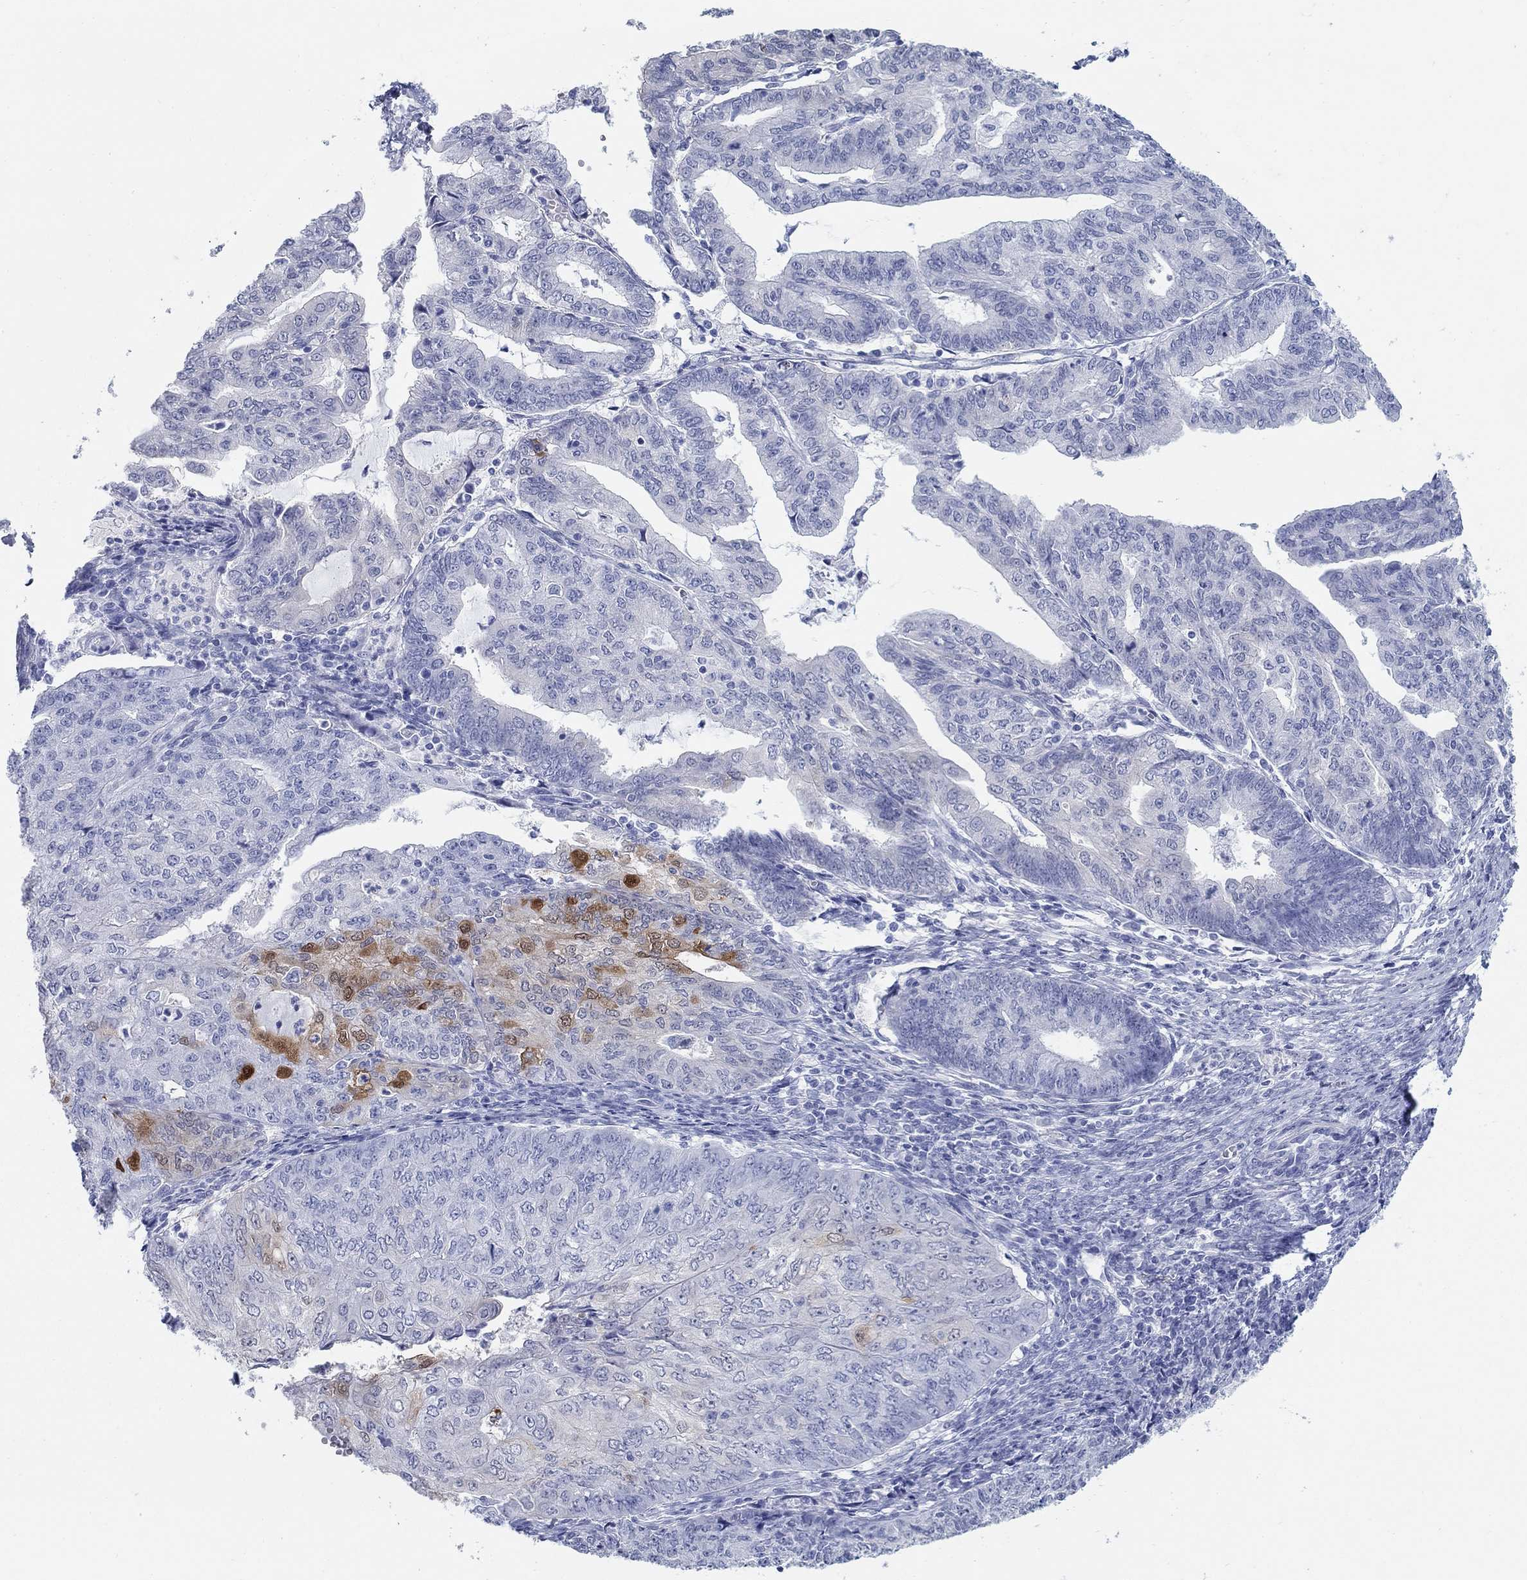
{"staining": {"intensity": "moderate", "quantity": "<25%", "location": "cytoplasmic/membranous,nuclear"}, "tissue": "endometrial cancer", "cell_type": "Tumor cells", "image_type": "cancer", "snomed": [{"axis": "morphology", "description": "Adenocarcinoma, NOS"}, {"axis": "topography", "description": "Endometrium"}], "caption": "Endometrial cancer tissue exhibits moderate cytoplasmic/membranous and nuclear staining in about <25% of tumor cells", "gene": "AKR1C2", "patient": {"sex": "female", "age": 82}}